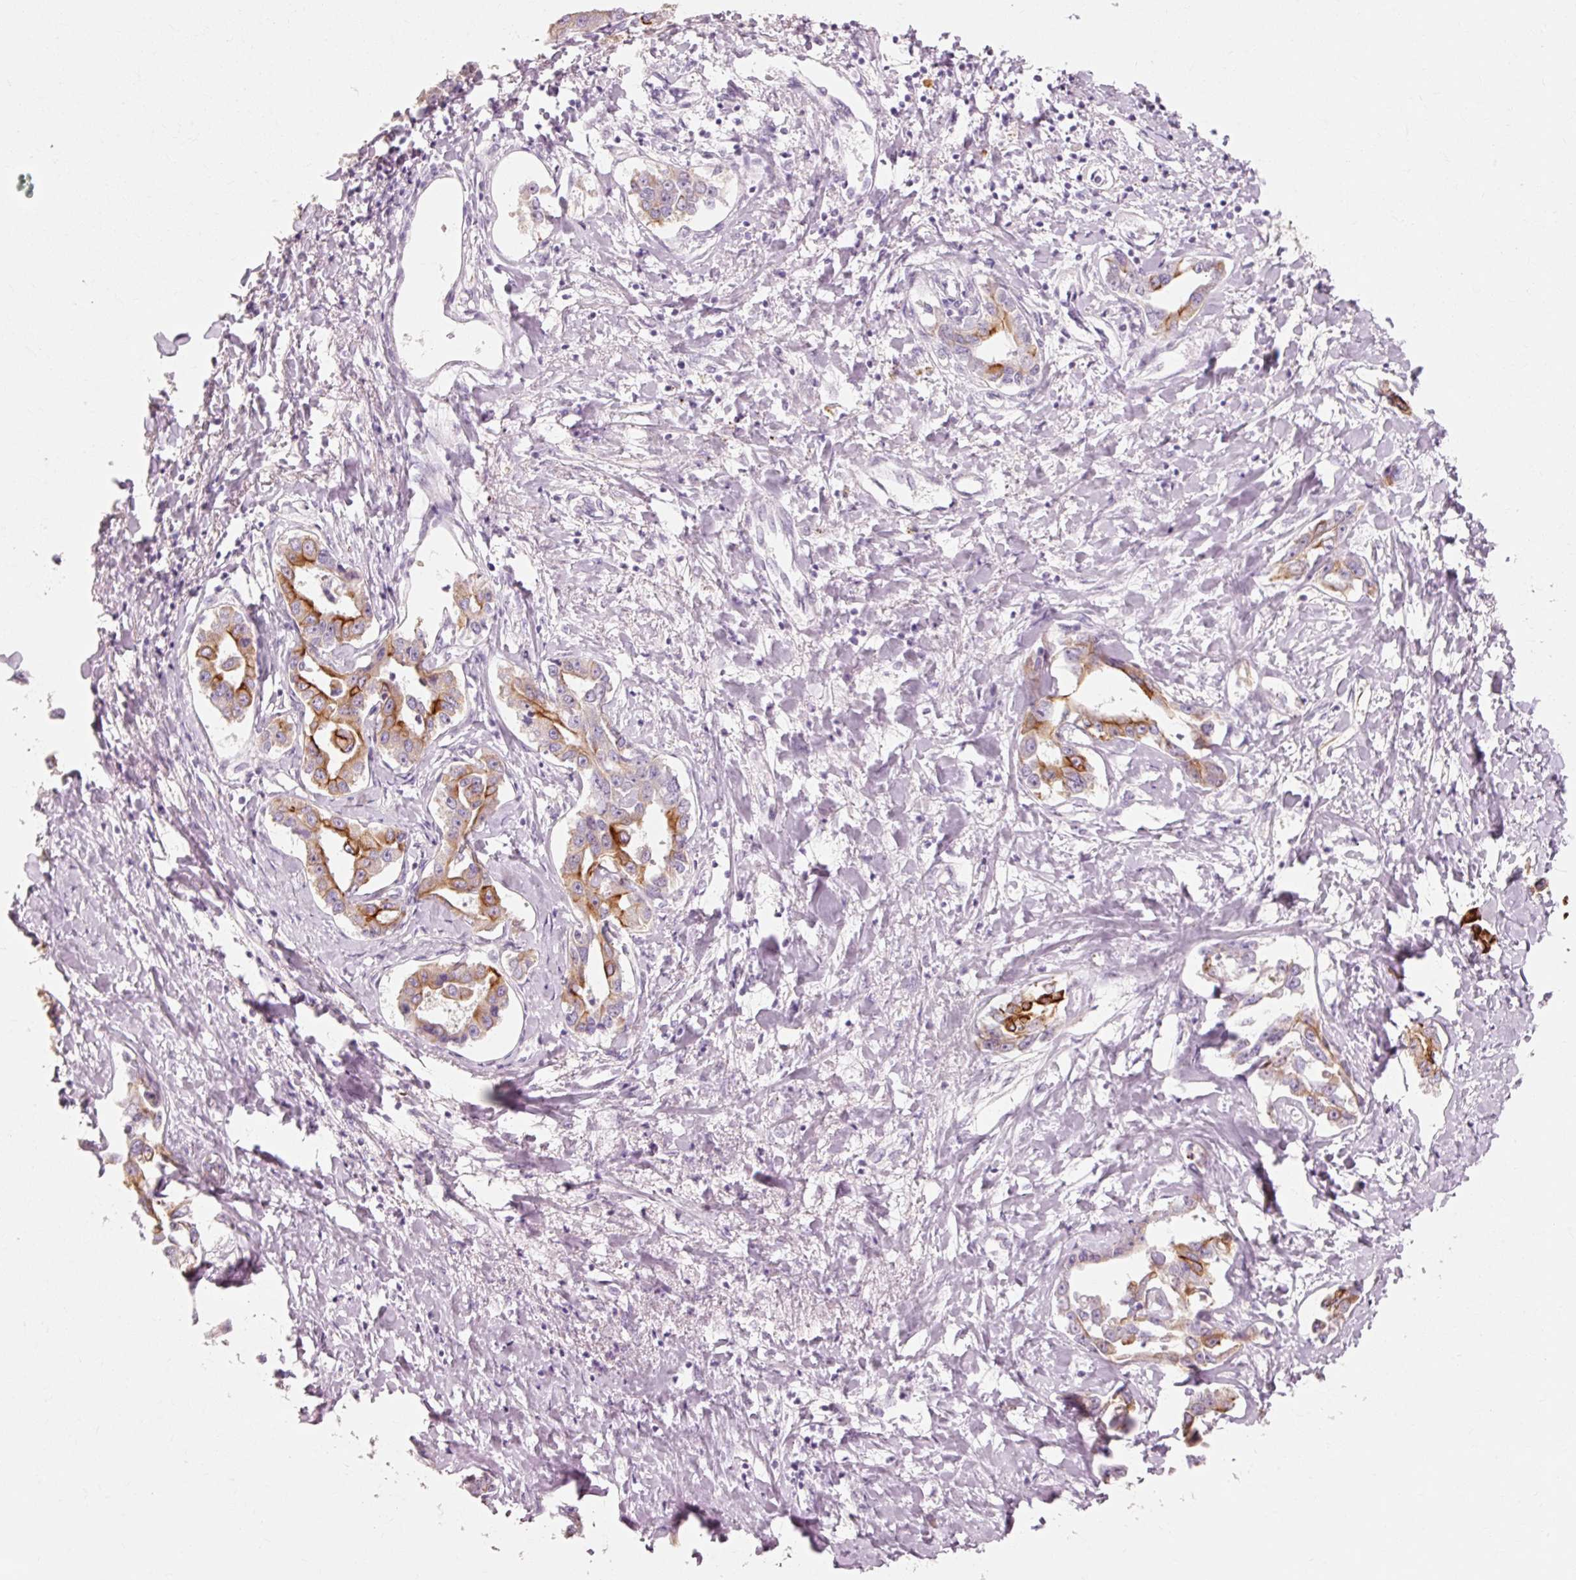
{"staining": {"intensity": "strong", "quantity": "25%-75%", "location": "cytoplasmic/membranous"}, "tissue": "liver cancer", "cell_type": "Tumor cells", "image_type": "cancer", "snomed": [{"axis": "morphology", "description": "Cholangiocarcinoma"}, {"axis": "topography", "description": "Liver"}], "caption": "DAB (3,3'-diaminobenzidine) immunohistochemical staining of human liver cancer exhibits strong cytoplasmic/membranous protein expression in about 25%-75% of tumor cells.", "gene": "TRIM73", "patient": {"sex": "male", "age": 59}}